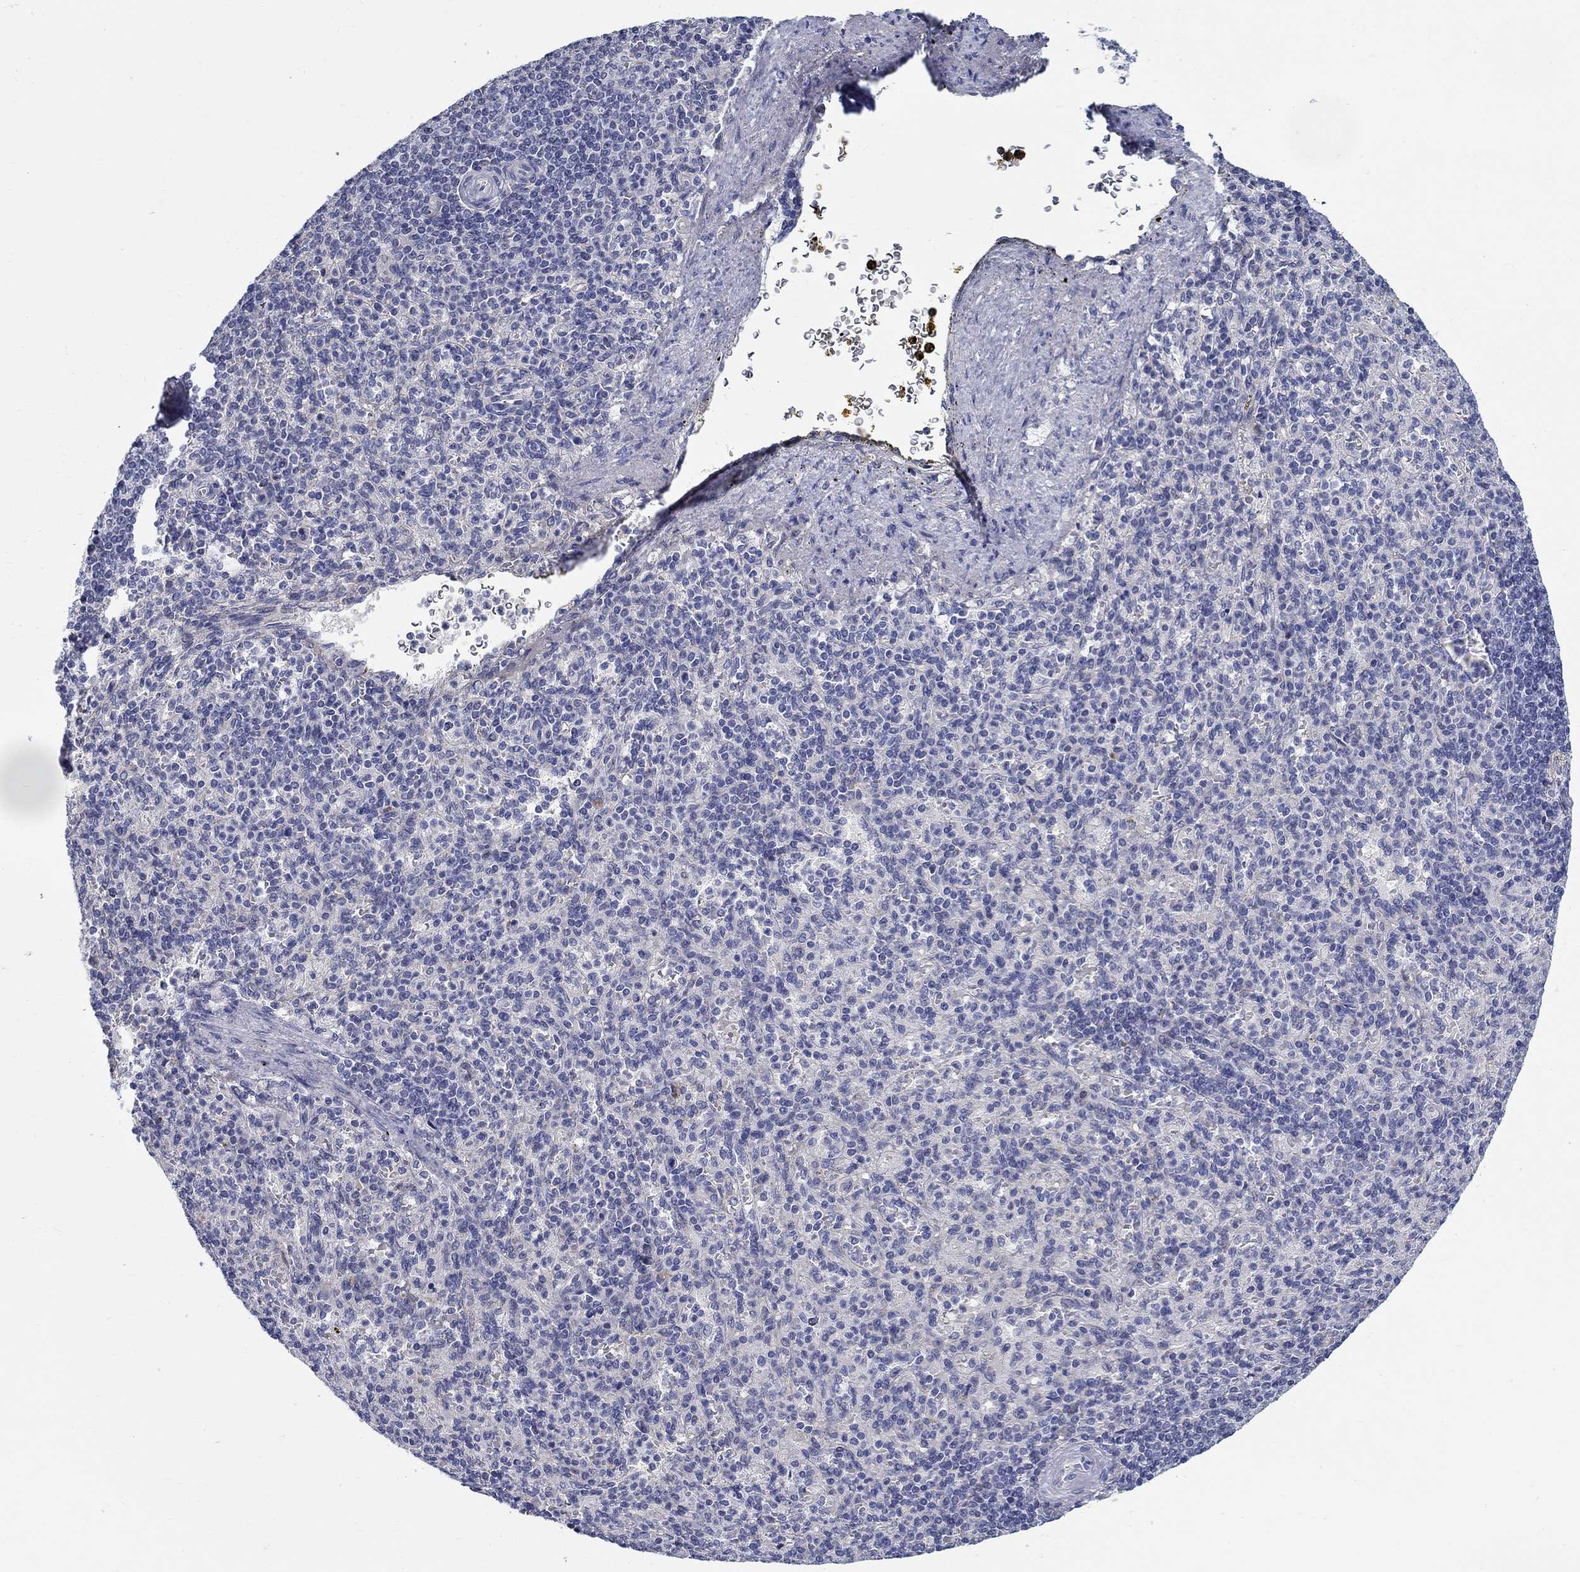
{"staining": {"intensity": "negative", "quantity": "none", "location": "none"}, "tissue": "spleen", "cell_type": "Cells in red pulp", "image_type": "normal", "snomed": [{"axis": "morphology", "description": "Normal tissue, NOS"}, {"axis": "topography", "description": "Spleen"}], "caption": "Immunohistochemistry micrograph of benign human spleen stained for a protein (brown), which shows no positivity in cells in red pulp.", "gene": "C16orf46", "patient": {"sex": "female", "age": 74}}